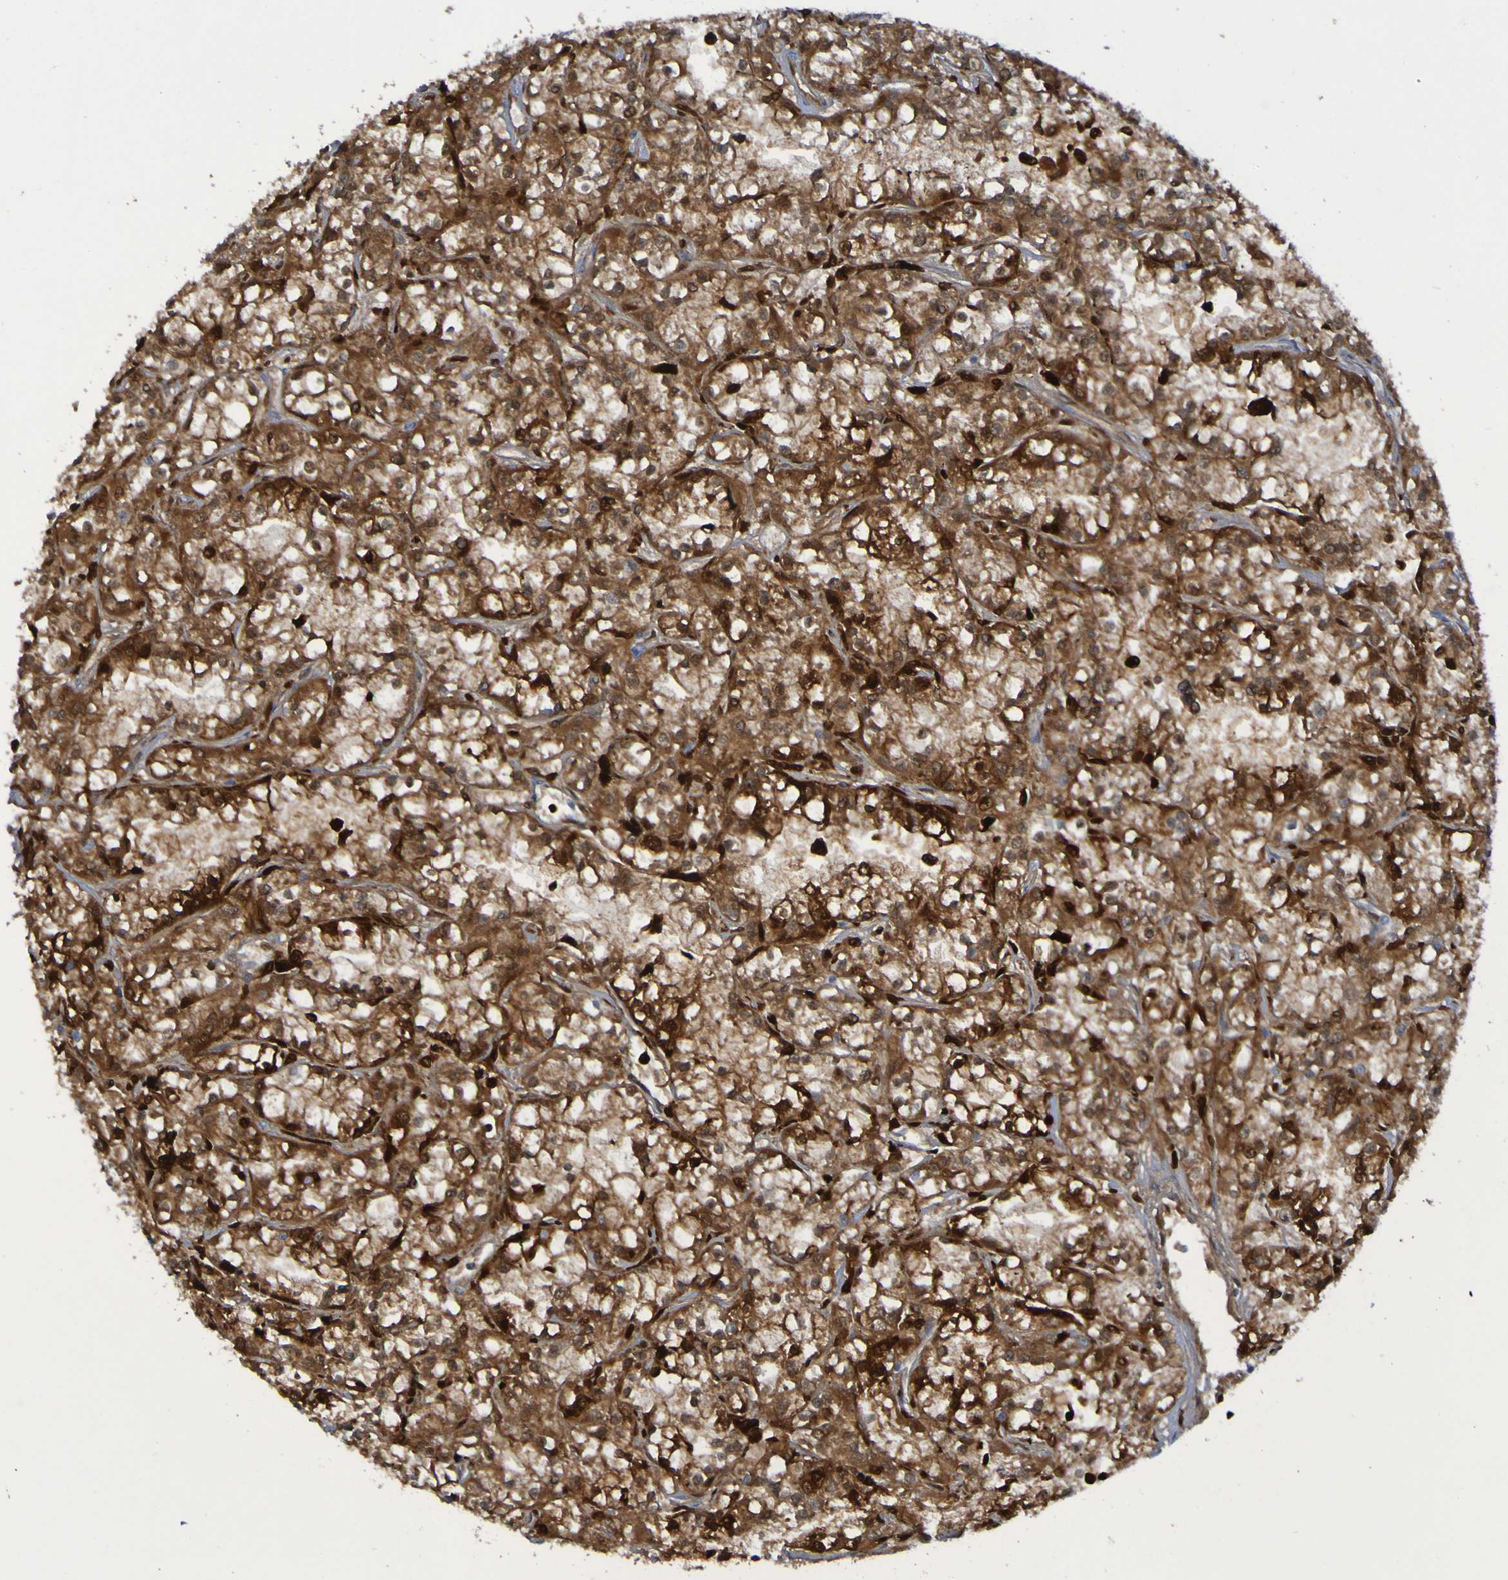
{"staining": {"intensity": "strong", "quantity": ">75%", "location": "cytoplasmic/membranous"}, "tissue": "renal cancer", "cell_type": "Tumor cells", "image_type": "cancer", "snomed": [{"axis": "morphology", "description": "Adenocarcinoma, NOS"}, {"axis": "topography", "description": "Kidney"}], "caption": "Human adenocarcinoma (renal) stained with a protein marker exhibits strong staining in tumor cells.", "gene": "MPPE1", "patient": {"sex": "female", "age": 52}}